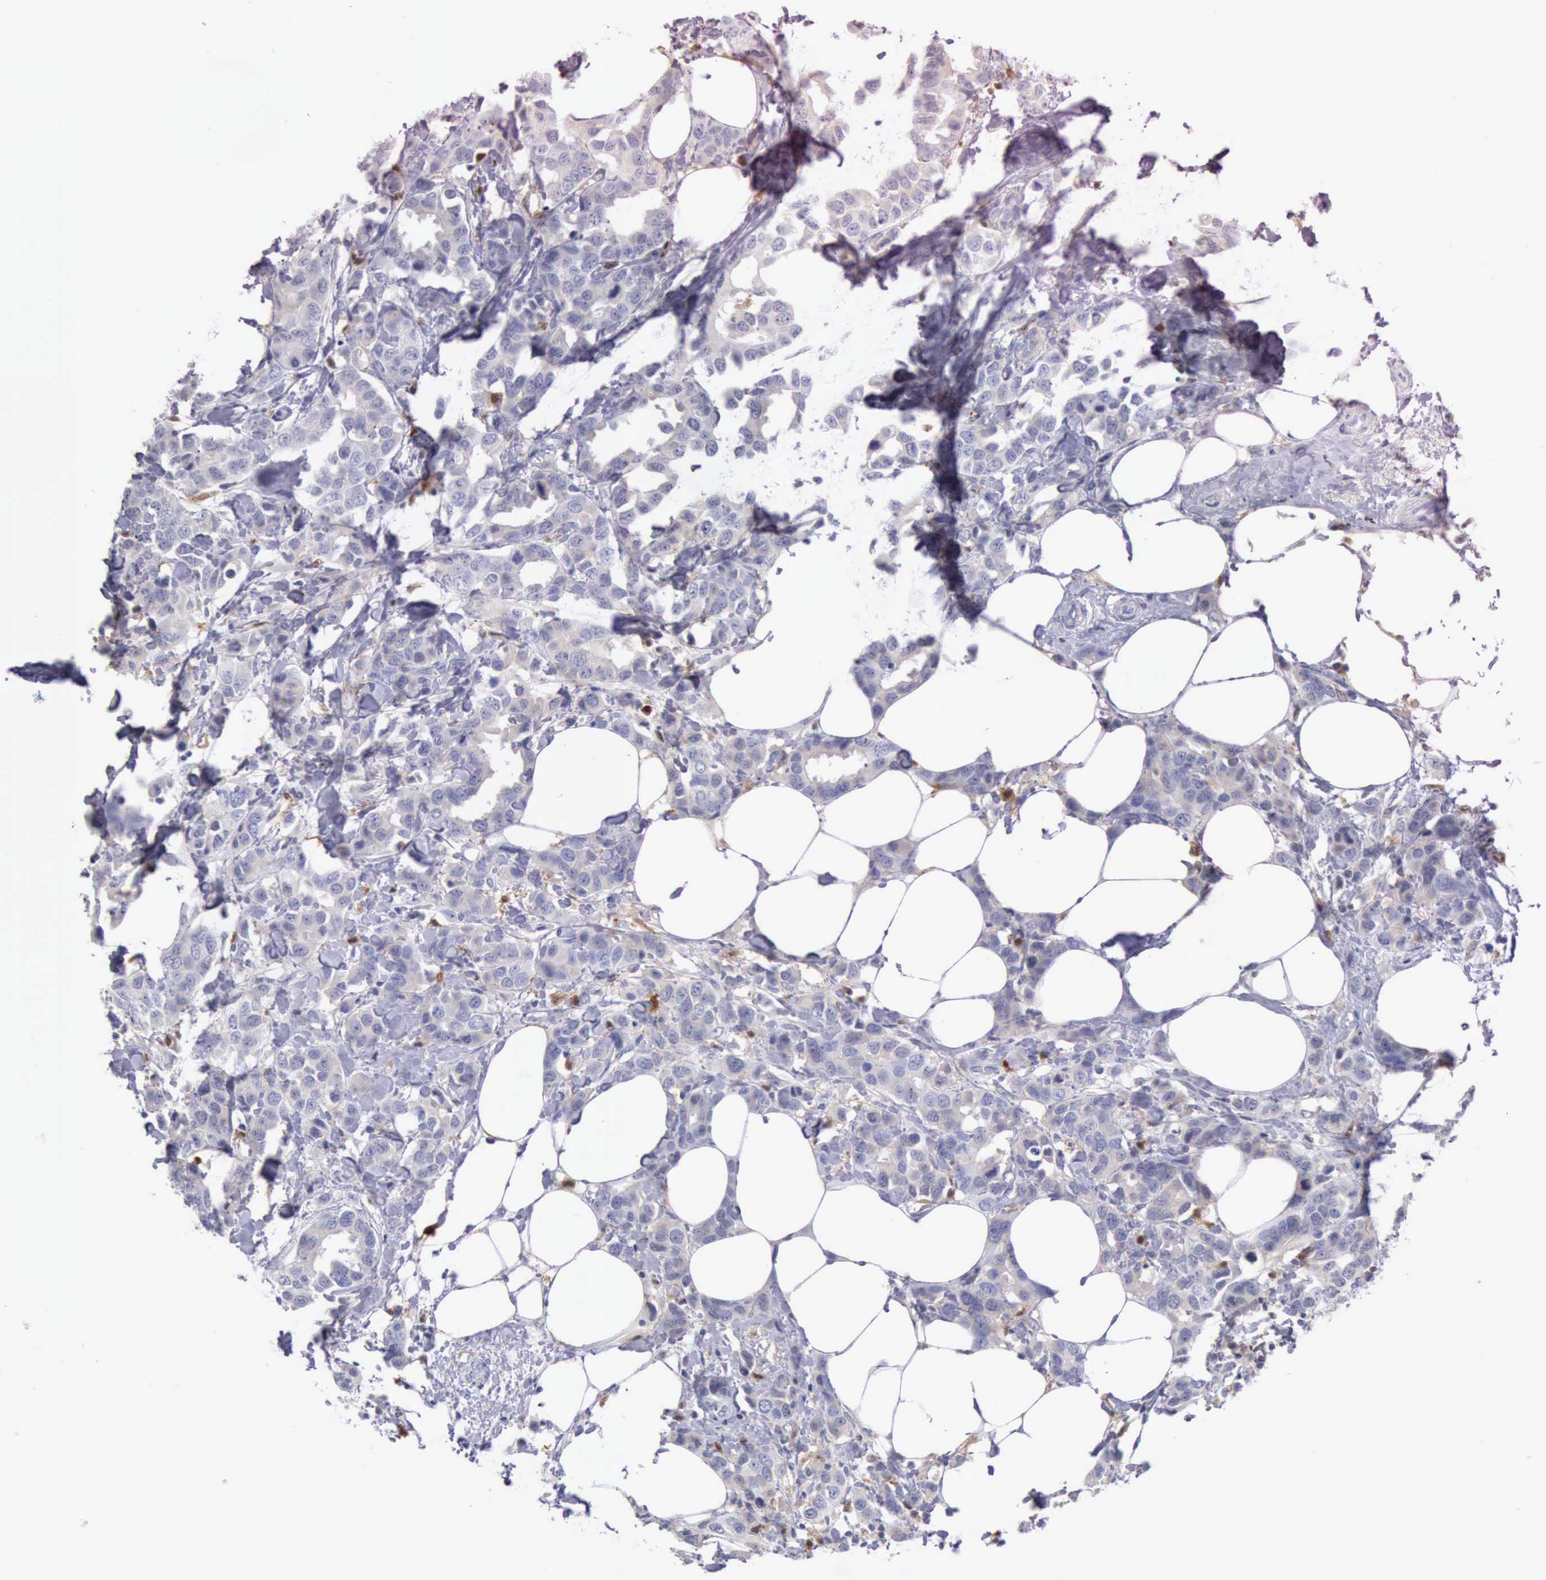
{"staining": {"intensity": "negative", "quantity": "none", "location": "none"}, "tissue": "breast cancer", "cell_type": "Tumor cells", "image_type": "cancer", "snomed": [{"axis": "morphology", "description": "Normal tissue, NOS"}, {"axis": "morphology", "description": "Duct carcinoma"}, {"axis": "topography", "description": "Breast"}], "caption": "Immunohistochemistry (IHC) of intraductal carcinoma (breast) displays no expression in tumor cells.", "gene": "CSTA", "patient": {"sex": "female", "age": 50}}